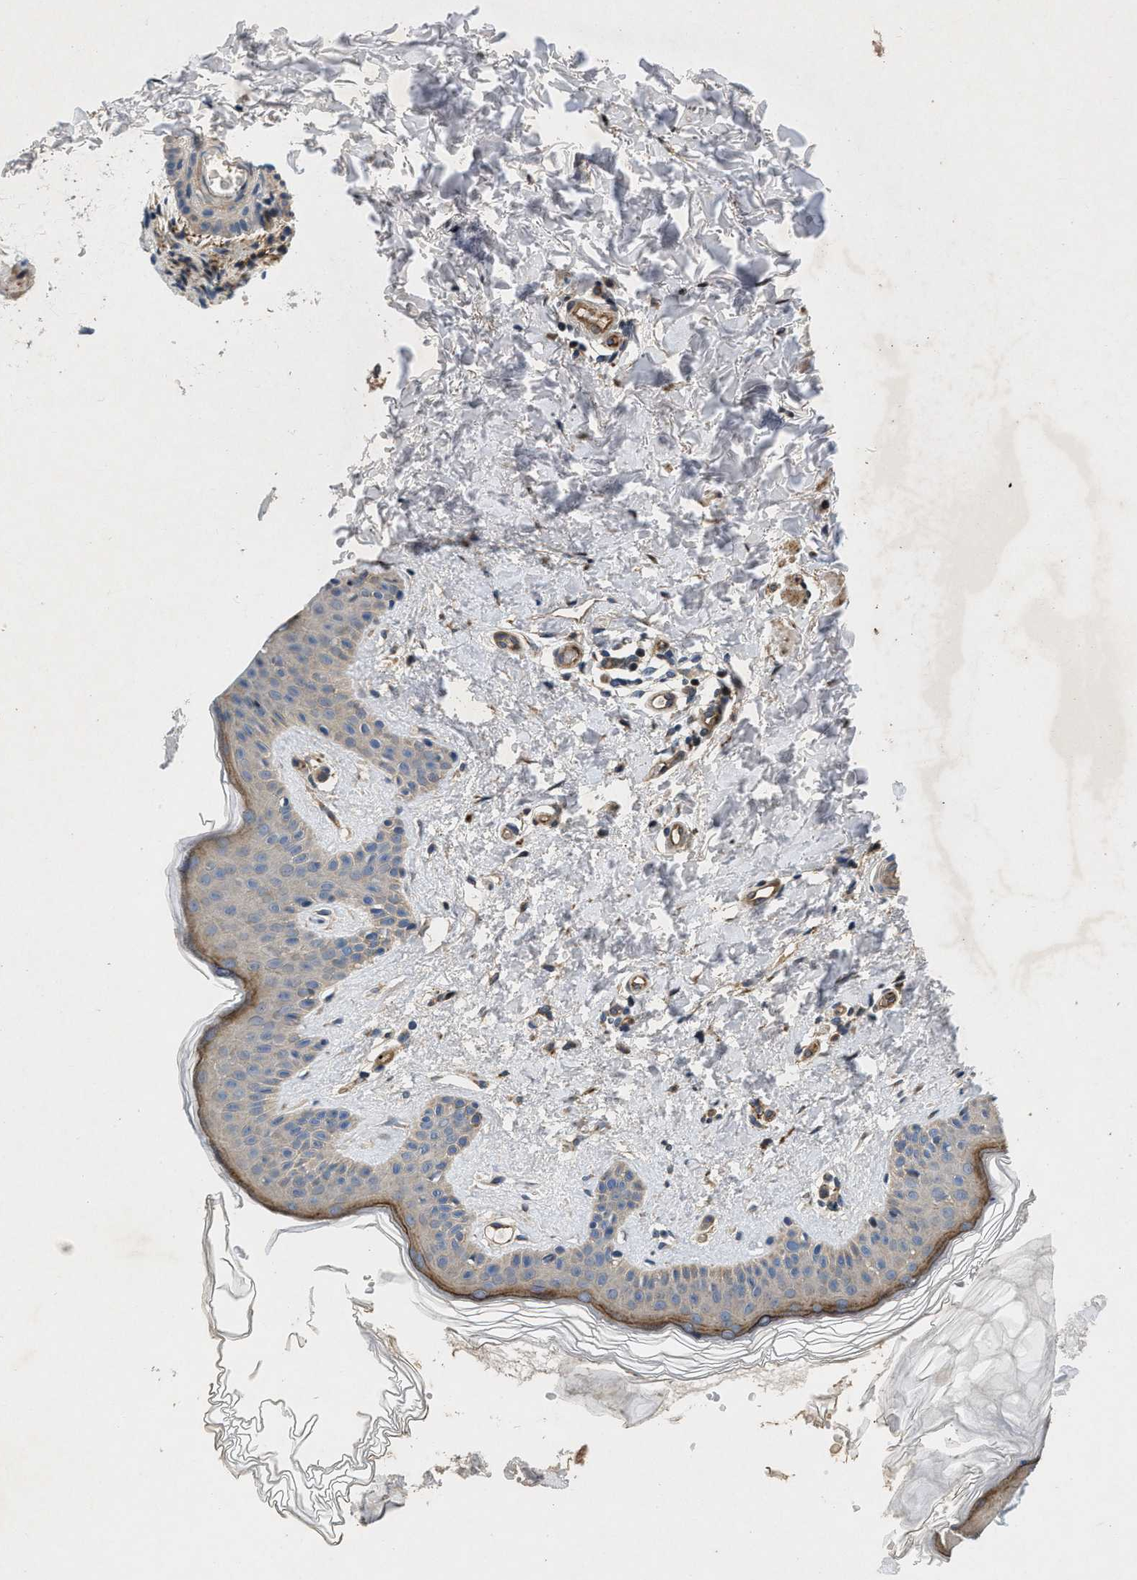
{"staining": {"intensity": "moderate", "quantity": ">75%", "location": "cytoplasmic/membranous"}, "tissue": "skin", "cell_type": "Fibroblasts", "image_type": "normal", "snomed": [{"axis": "morphology", "description": "Normal tissue, NOS"}, {"axis": "topography", "description": "Skin"}], "caption": "About >75% of fibroblasts in unremarkable skin demonstrate moderate cytoplasmic/membranous protein expression as visualized by brown immunohistochemical staining.", "gene": "HSPA12B", "patient": {"sex": "male", "age": 40}}